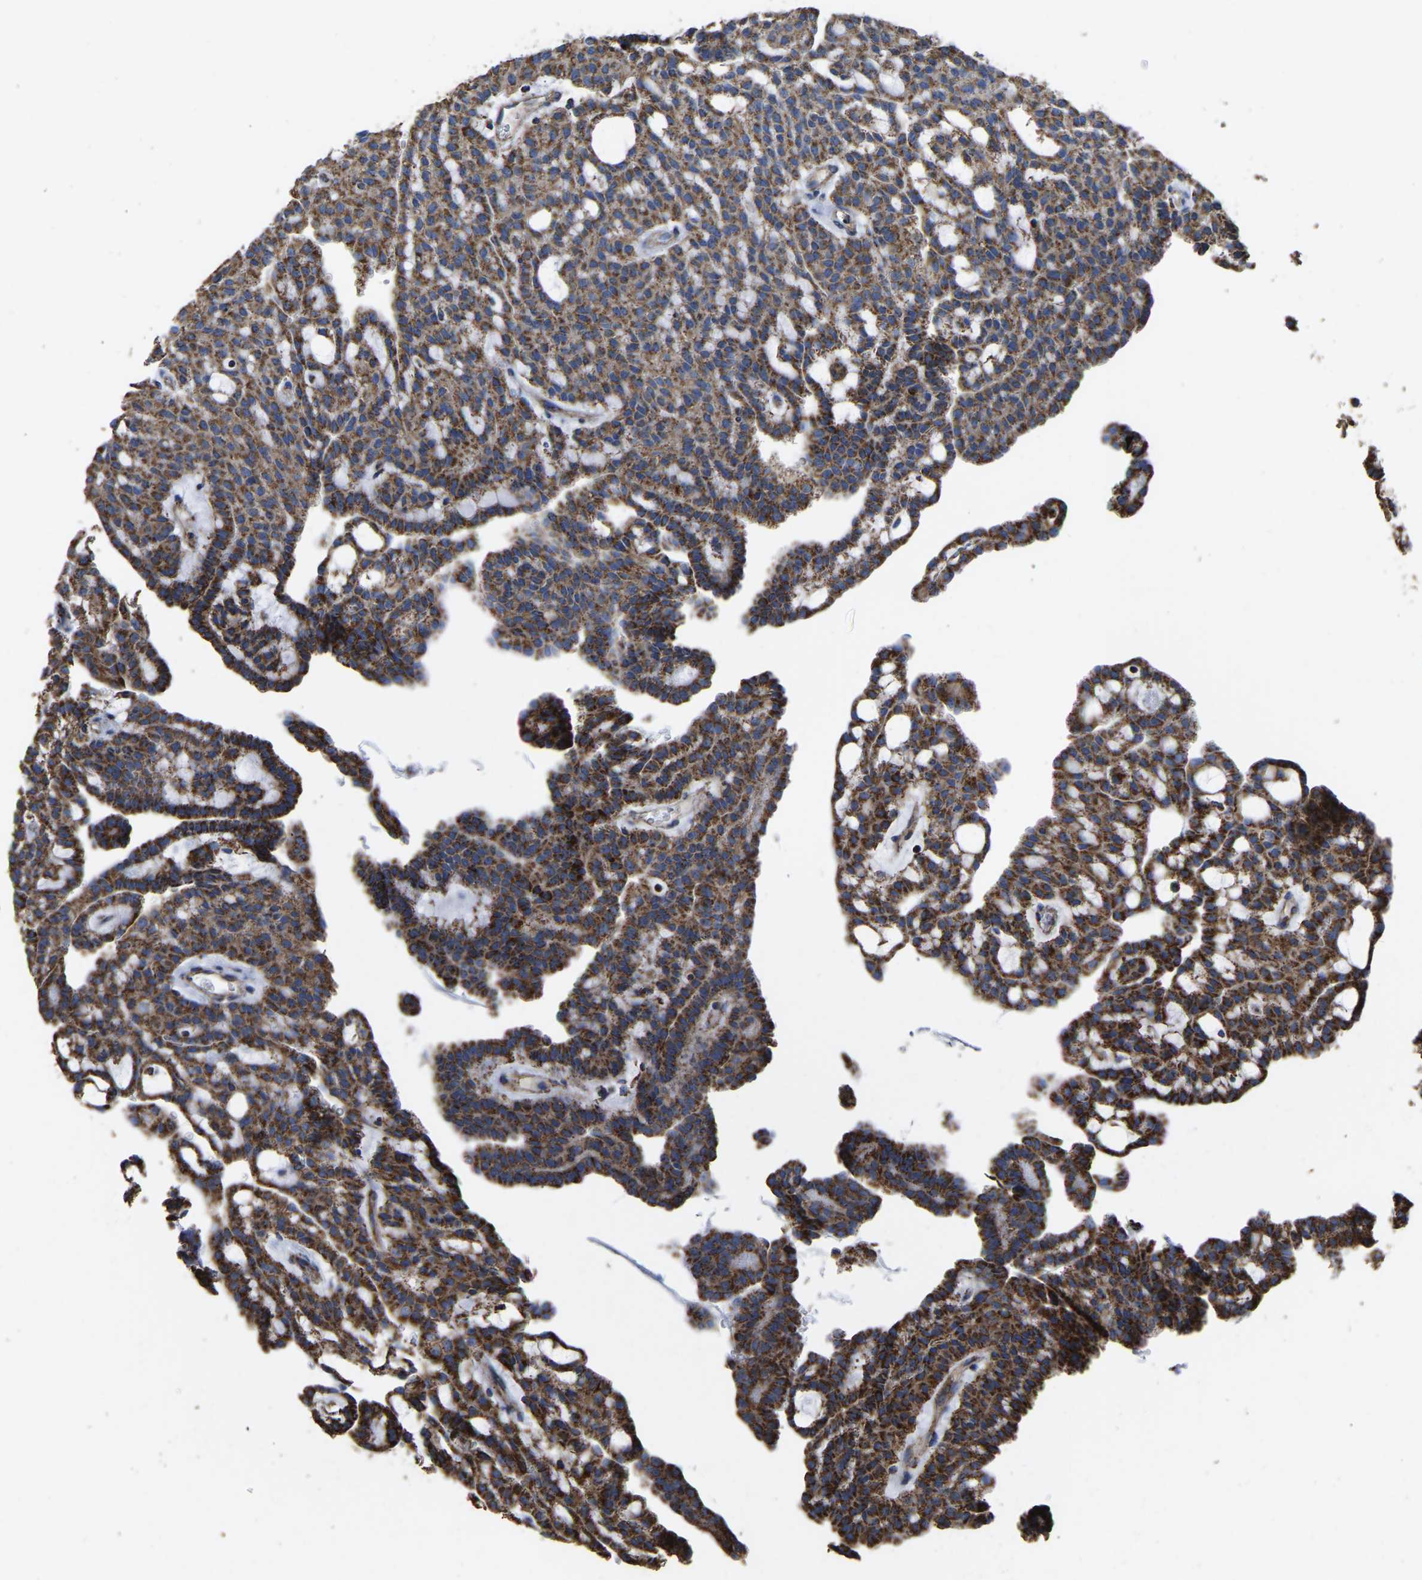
{"staining": {"intensity": "strong", "quantity": "25%-75%", "location": "cytoplasmic/membranous"}, "tissue": "renal cancer", "cell_type": "Tumor cells", "image_type": "cancer", "snomed": [{"axis": "morphology", "description": "Adenocarcinoma, NOS"}, {"axis": "topography", "description": "Kidney"}], "caption": "Human renal cancer (adenocarcinoma) stained for a protein (brown) displays strong cytoplasmic/membranous positive positivity in approximately 25%-75% of tumor cells.", "gene": "ETFA", "patient": {"sex": "male", "age": 63}}